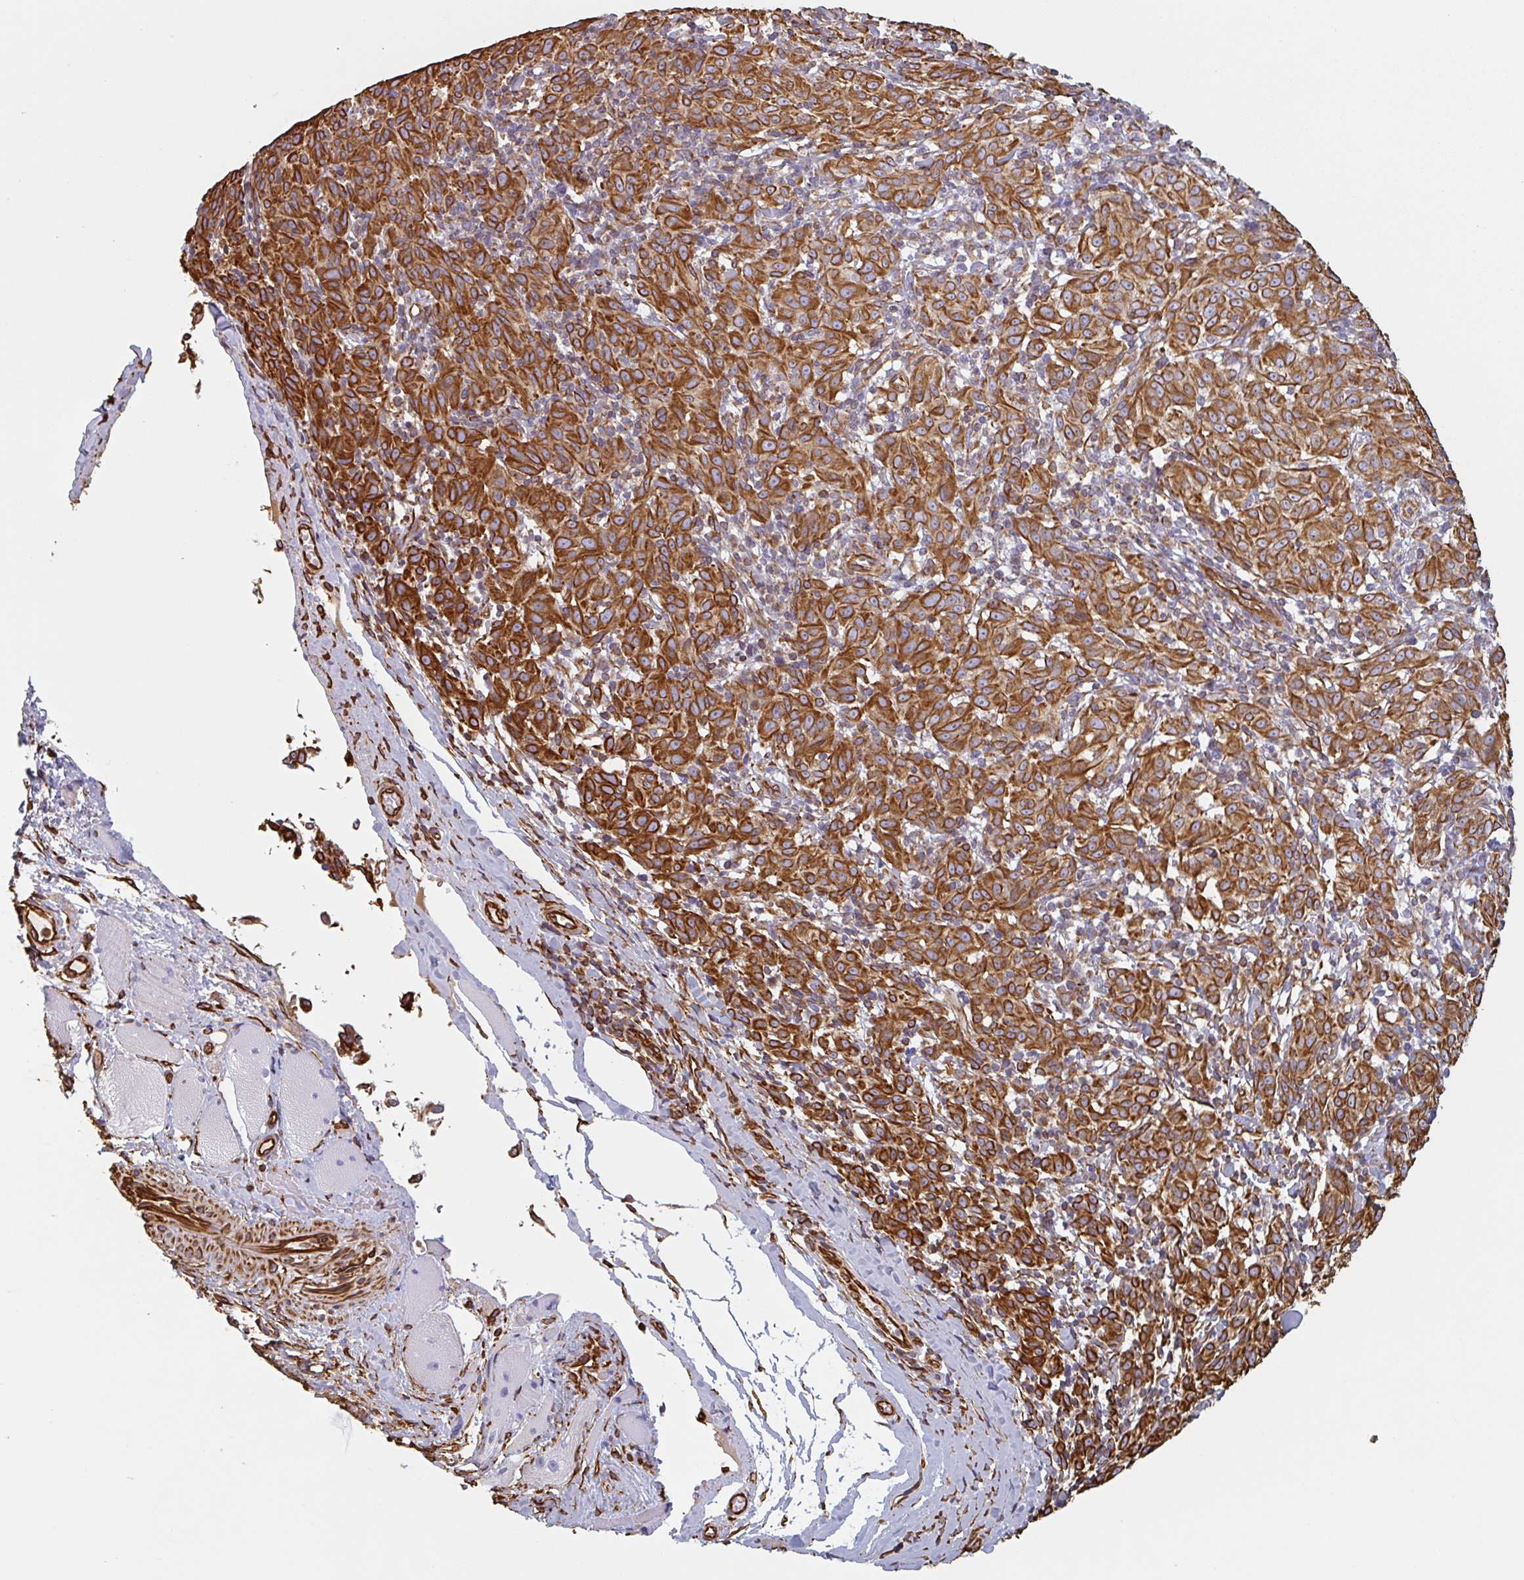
{"staining": {"intensity": "strong", "quantity": ">75%", "location": "cytoplasmic/membranous"}, "tissue": "melanoma", "cell_type": "Tumor cells", "image_type": "cancer", "snomed": [{"axis": "morphology", "description": "Malignant melanoma, NOS"}, {"axis": "topography", "description": "Skin"}], "caption": "Immunohistochemical staining of human malignant melanoma displays high levels of strong cytoplasmic/membranous protein expression in about >75% of tumor cells.", "gene": "PPFIA1", "patient": {"sex": "female", "age": 72}}